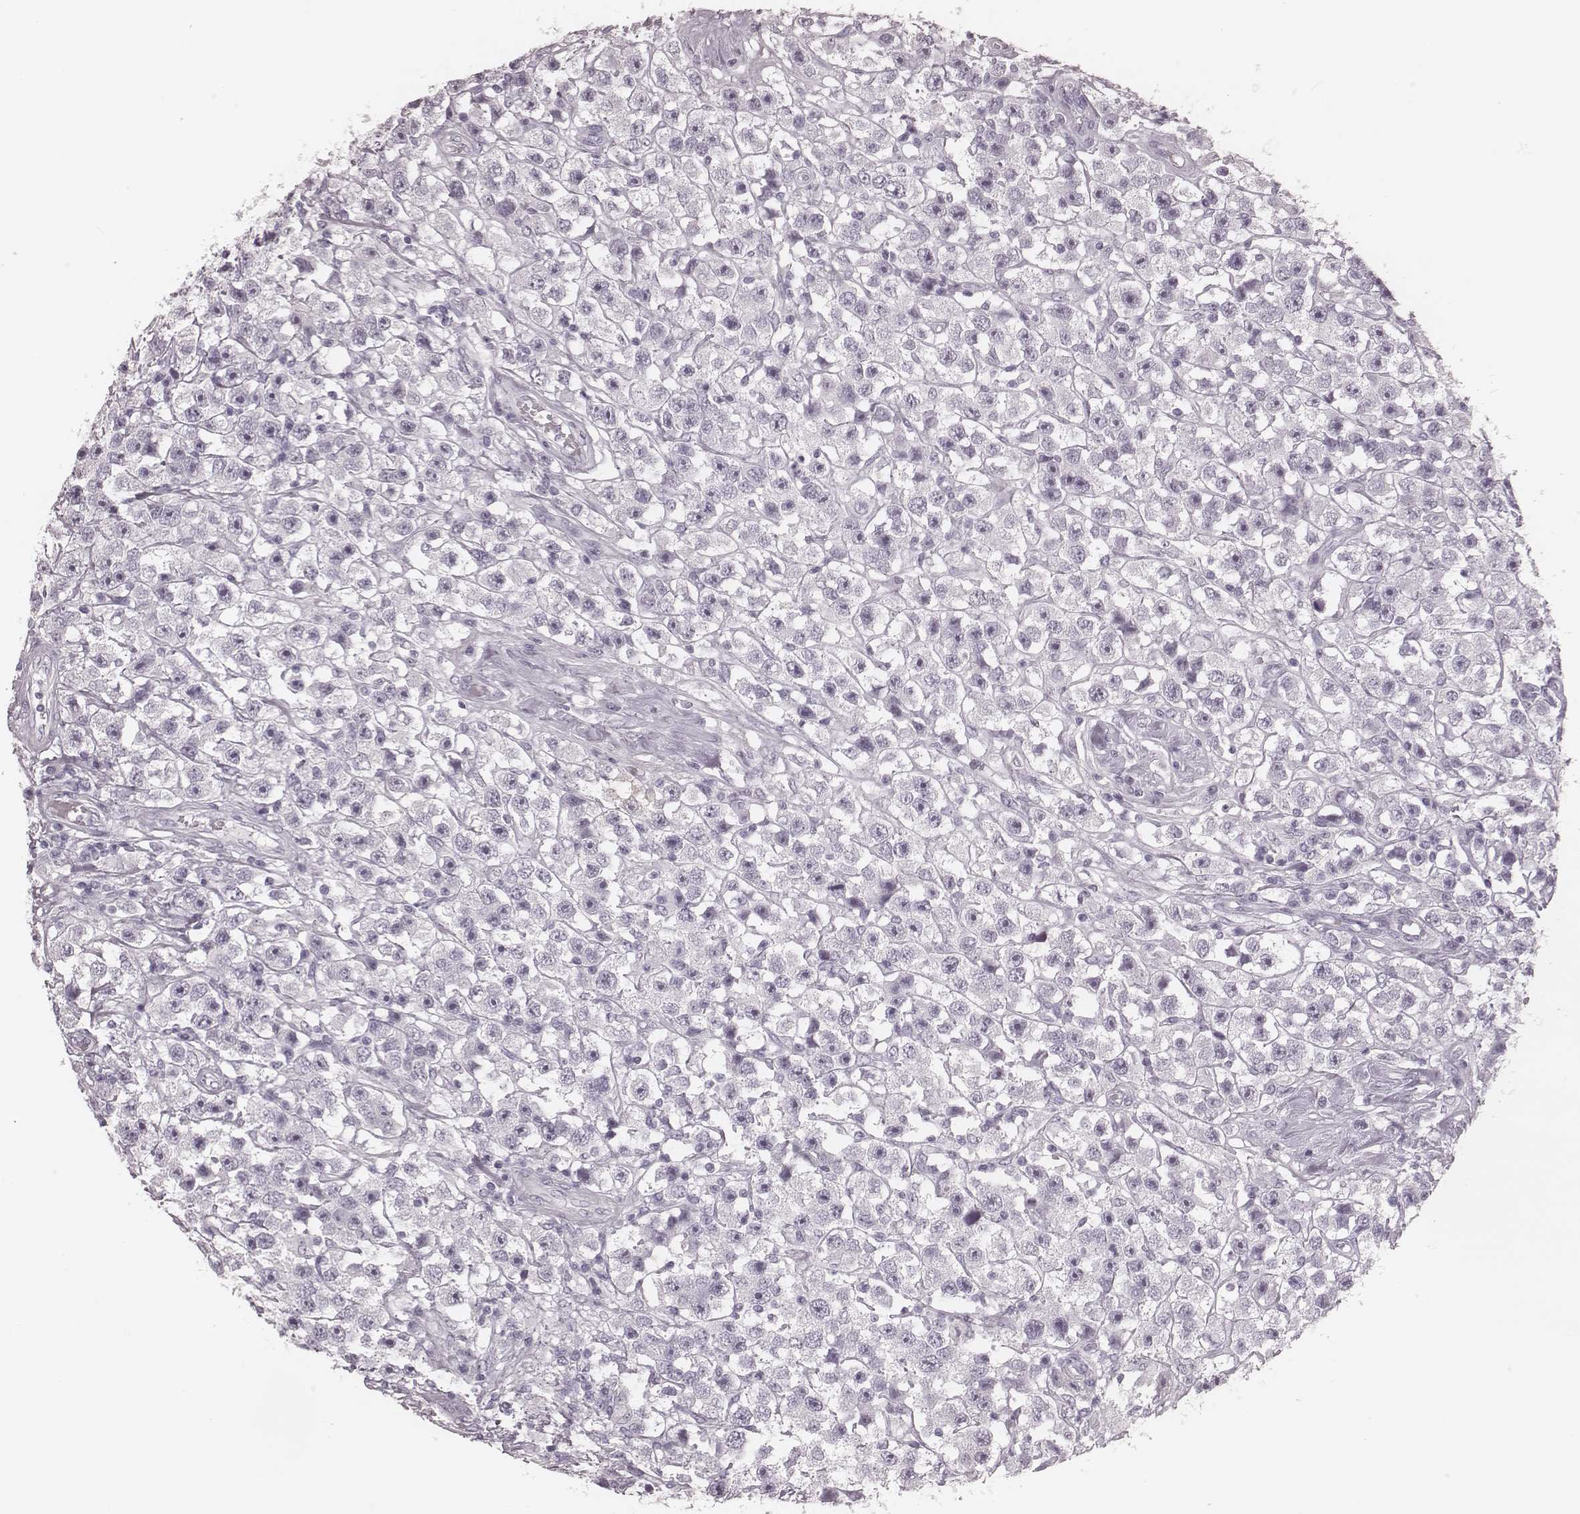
{"staining": {"intensity": "negative", "quantity": "none", "location": "none"}, "tissue": "testis cancer", "cell_type": "Tumor cells", "image_type": "cancer", "snomed": [{"axis": "morphology", "description": "Seminoma, NOS"}, {"axis": "topography", "description": "Testis"}], "caption": "Tumor cells show no significant expression in testis cancer.", "gene": "KRT74", "patient": {"sex": "male", "age": 45}}